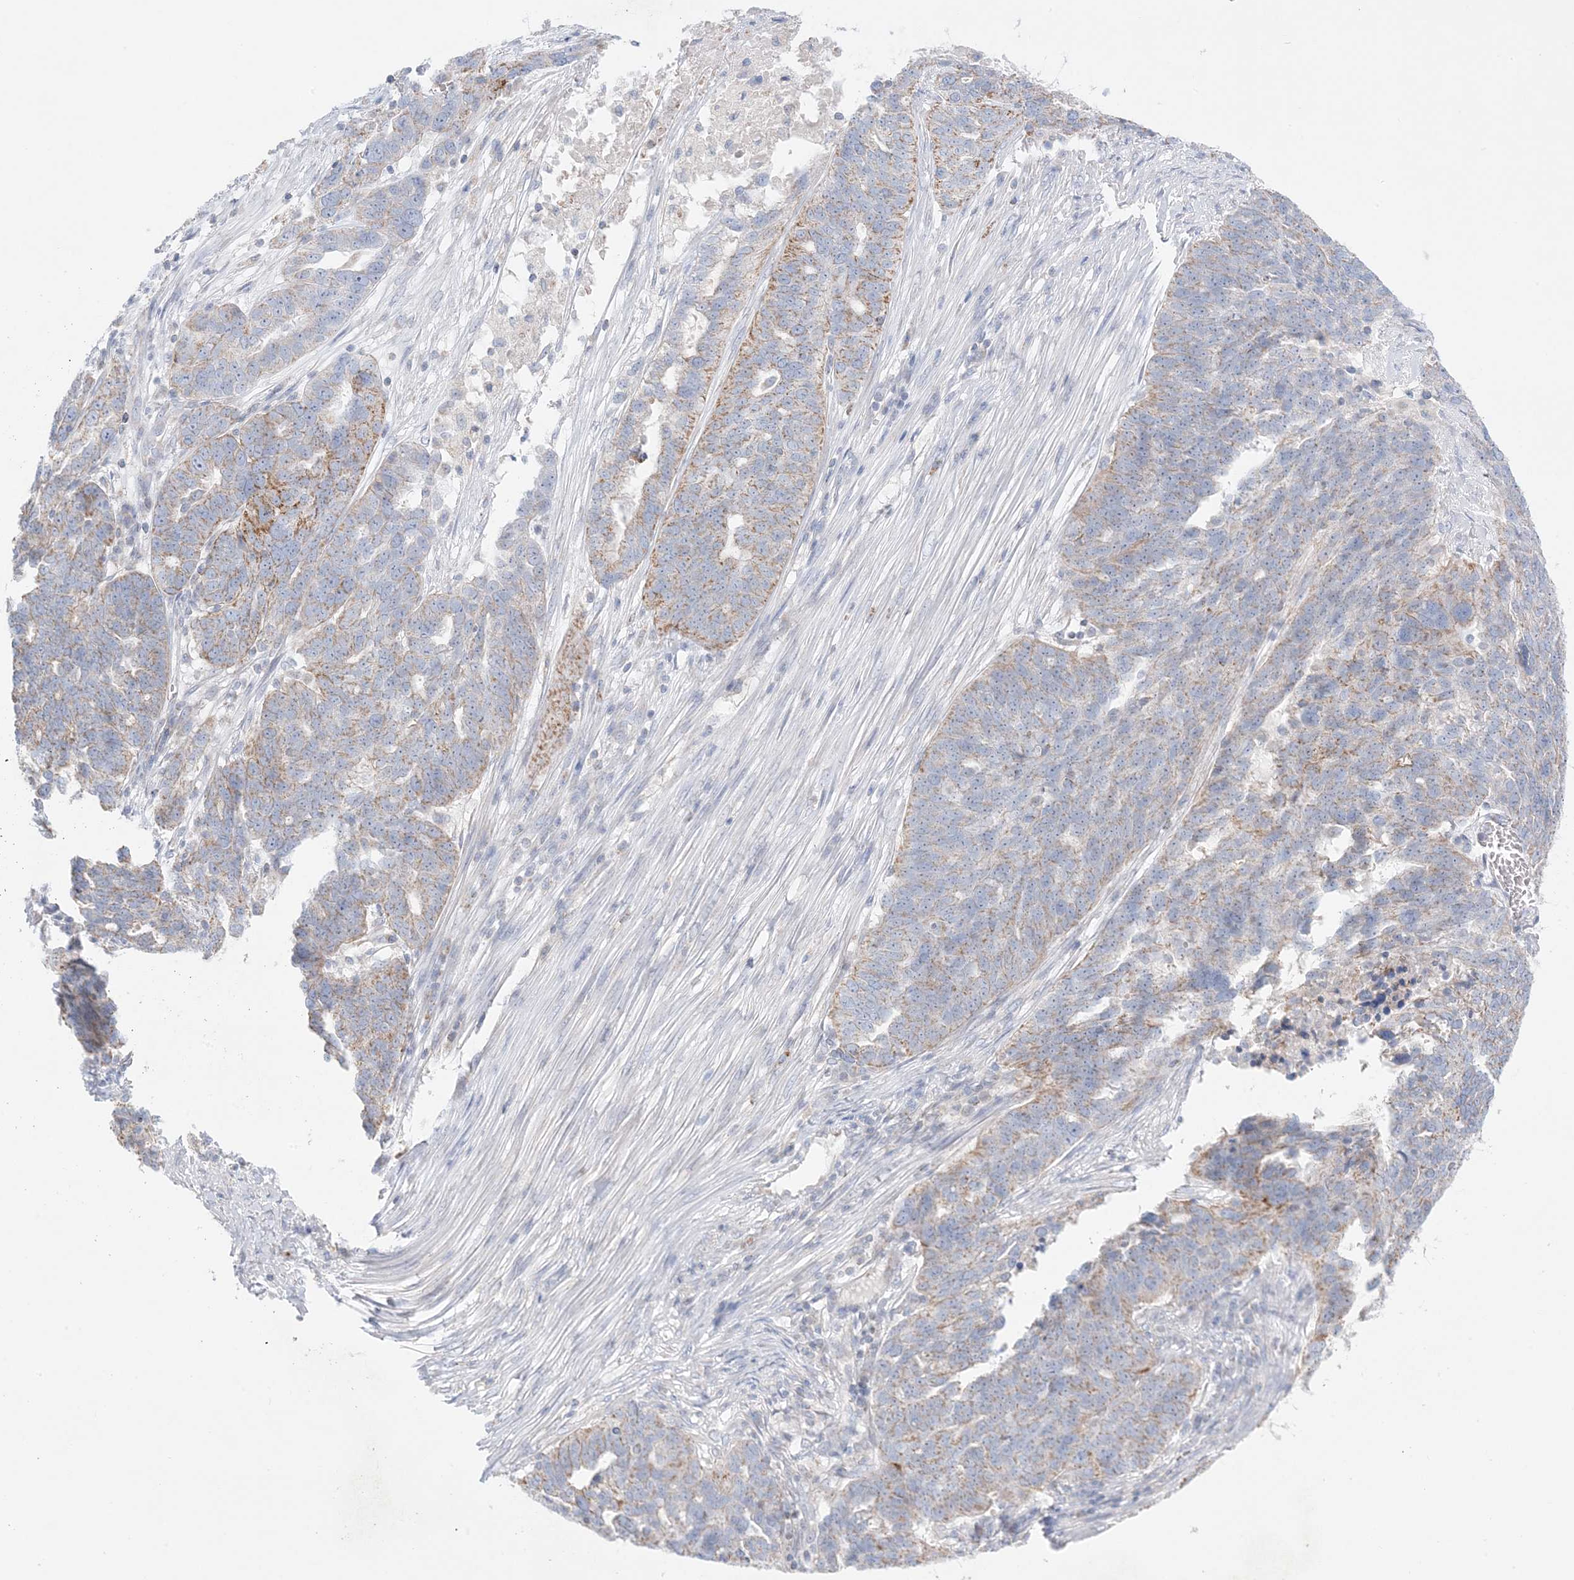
{"staining": {"intensity": "moderate", "quantity": "25%-75%", "location": "cytoplasmic/membranous"}, "tissue": "ovarian cancer", "cell_type": "Tumor cells", "image_type": "cancer", "snomed": [{"axis": "morphology", "description": "Cystadenocarcinoma, serous, NOS"}, {"axis": "topography", "description": "Ovary"}], "caption": "Brown immunohistochemical staining in serous cystadenocarcinoma (ovarian) displays moderate cytoplasmic/membranous staining in approximately 25%-75% of tumor cells. (Stains: DAB (3,3'-diaminobenzidine) in brown, nuclei in blue, Microscopy: brightfield microscopy at high magnification).", "gene": "KCTD6", "patient": {"sex": "female", "age": 59}}